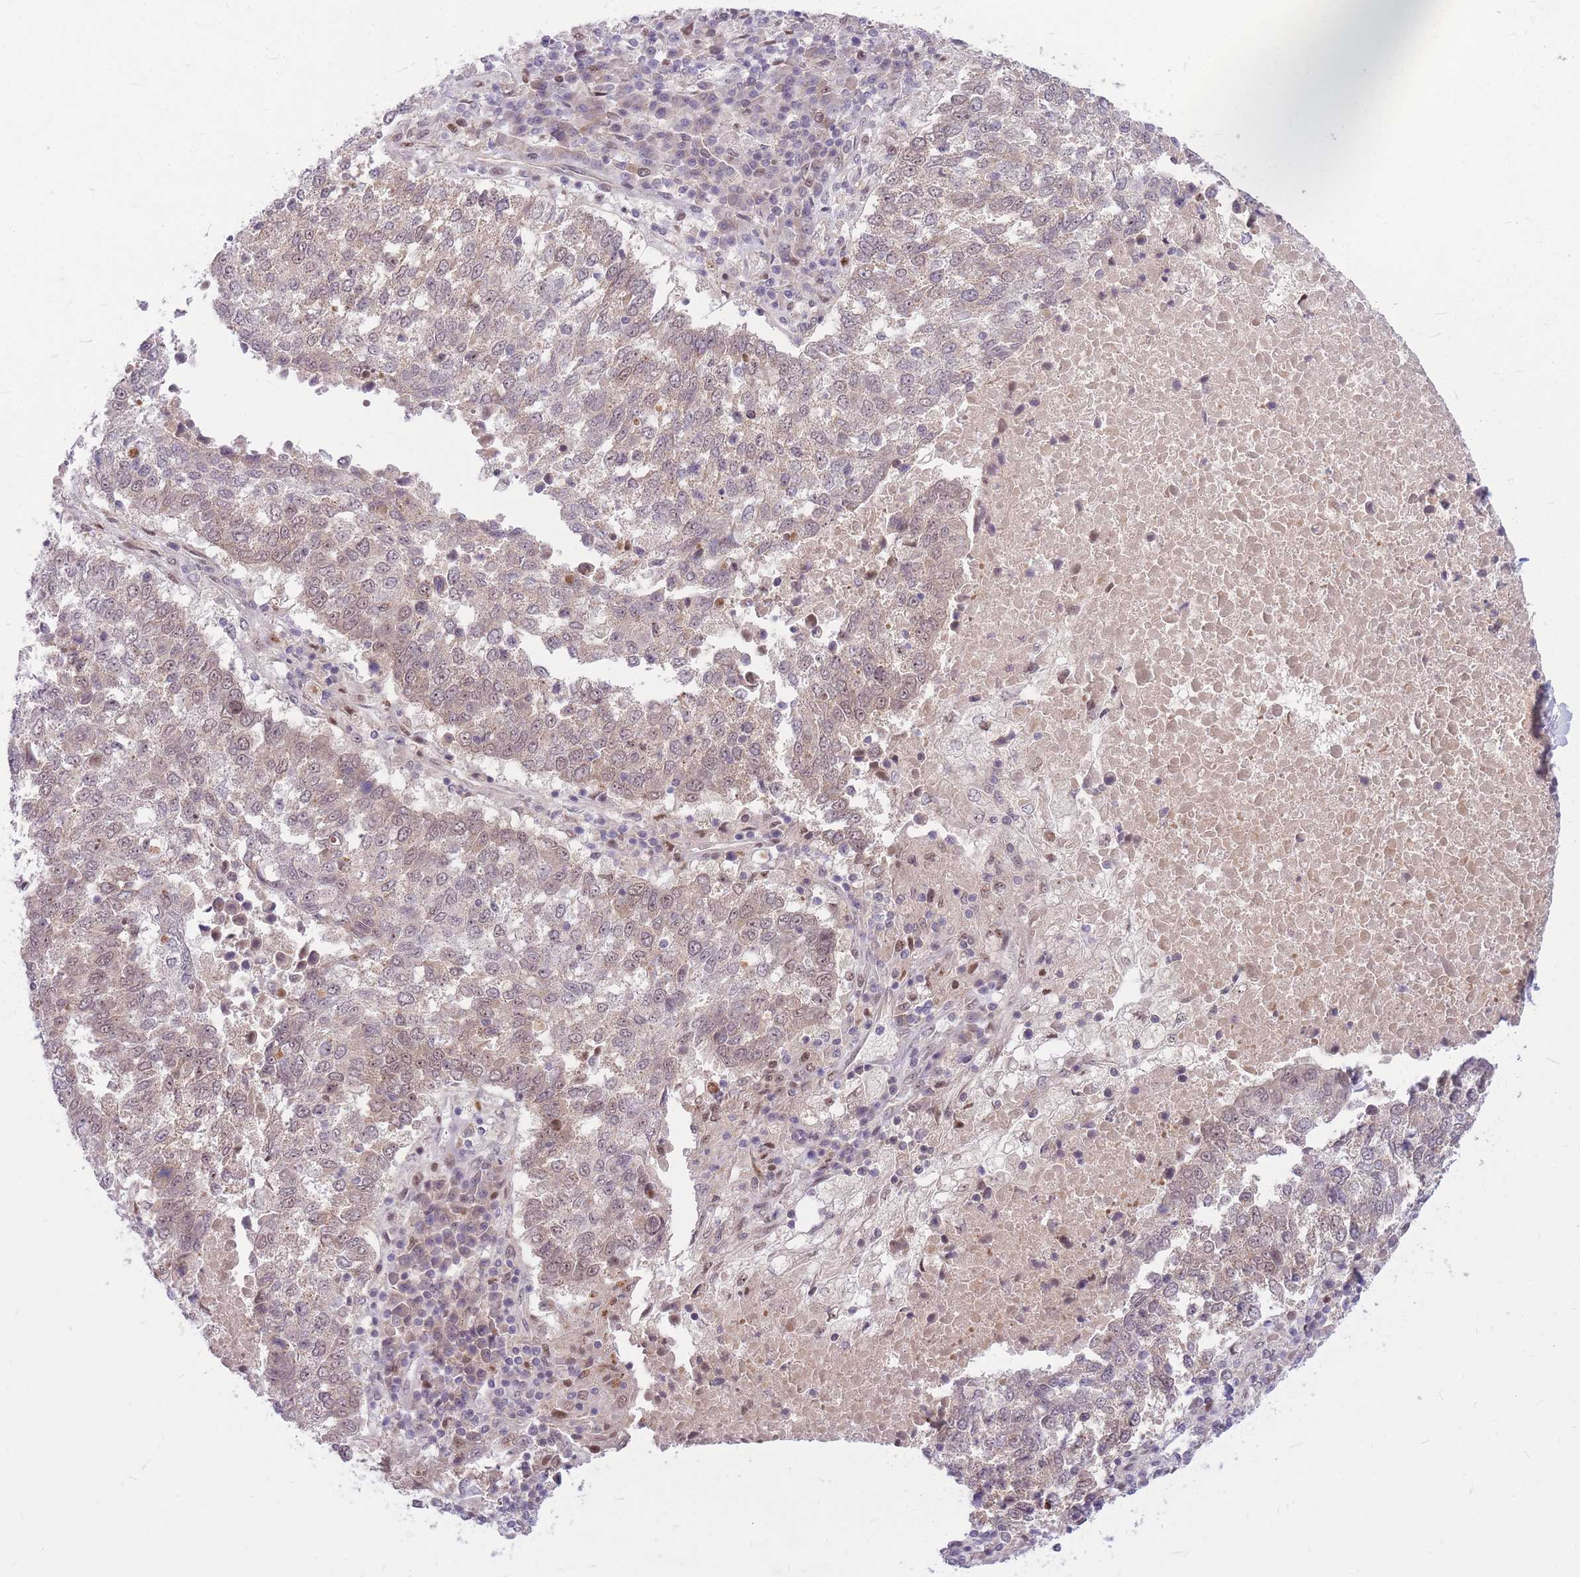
{"staining": {"intensity": "weak", "quantity": ">75%", "location": "cytoplasmic/membranous"}, "tissue": "lung cancer", "cell_type": "Tumor cells", "image_type": "cancer", "snomed": [{"axis": "morphology", "description": "Squamous cell carcinoma, NOS"}, {"axis": "topography", "description": "Lung"}], "caption": "The histopathology image demonstrates immunohistochemical staining of squamous cell carcinoma (lung). There is weak cytoplasmic/membranous staining is appreciated in approximately >75% of tumor cells.", "gene": "ERCC2", "patient": {"sex": "male", "age": 73}}